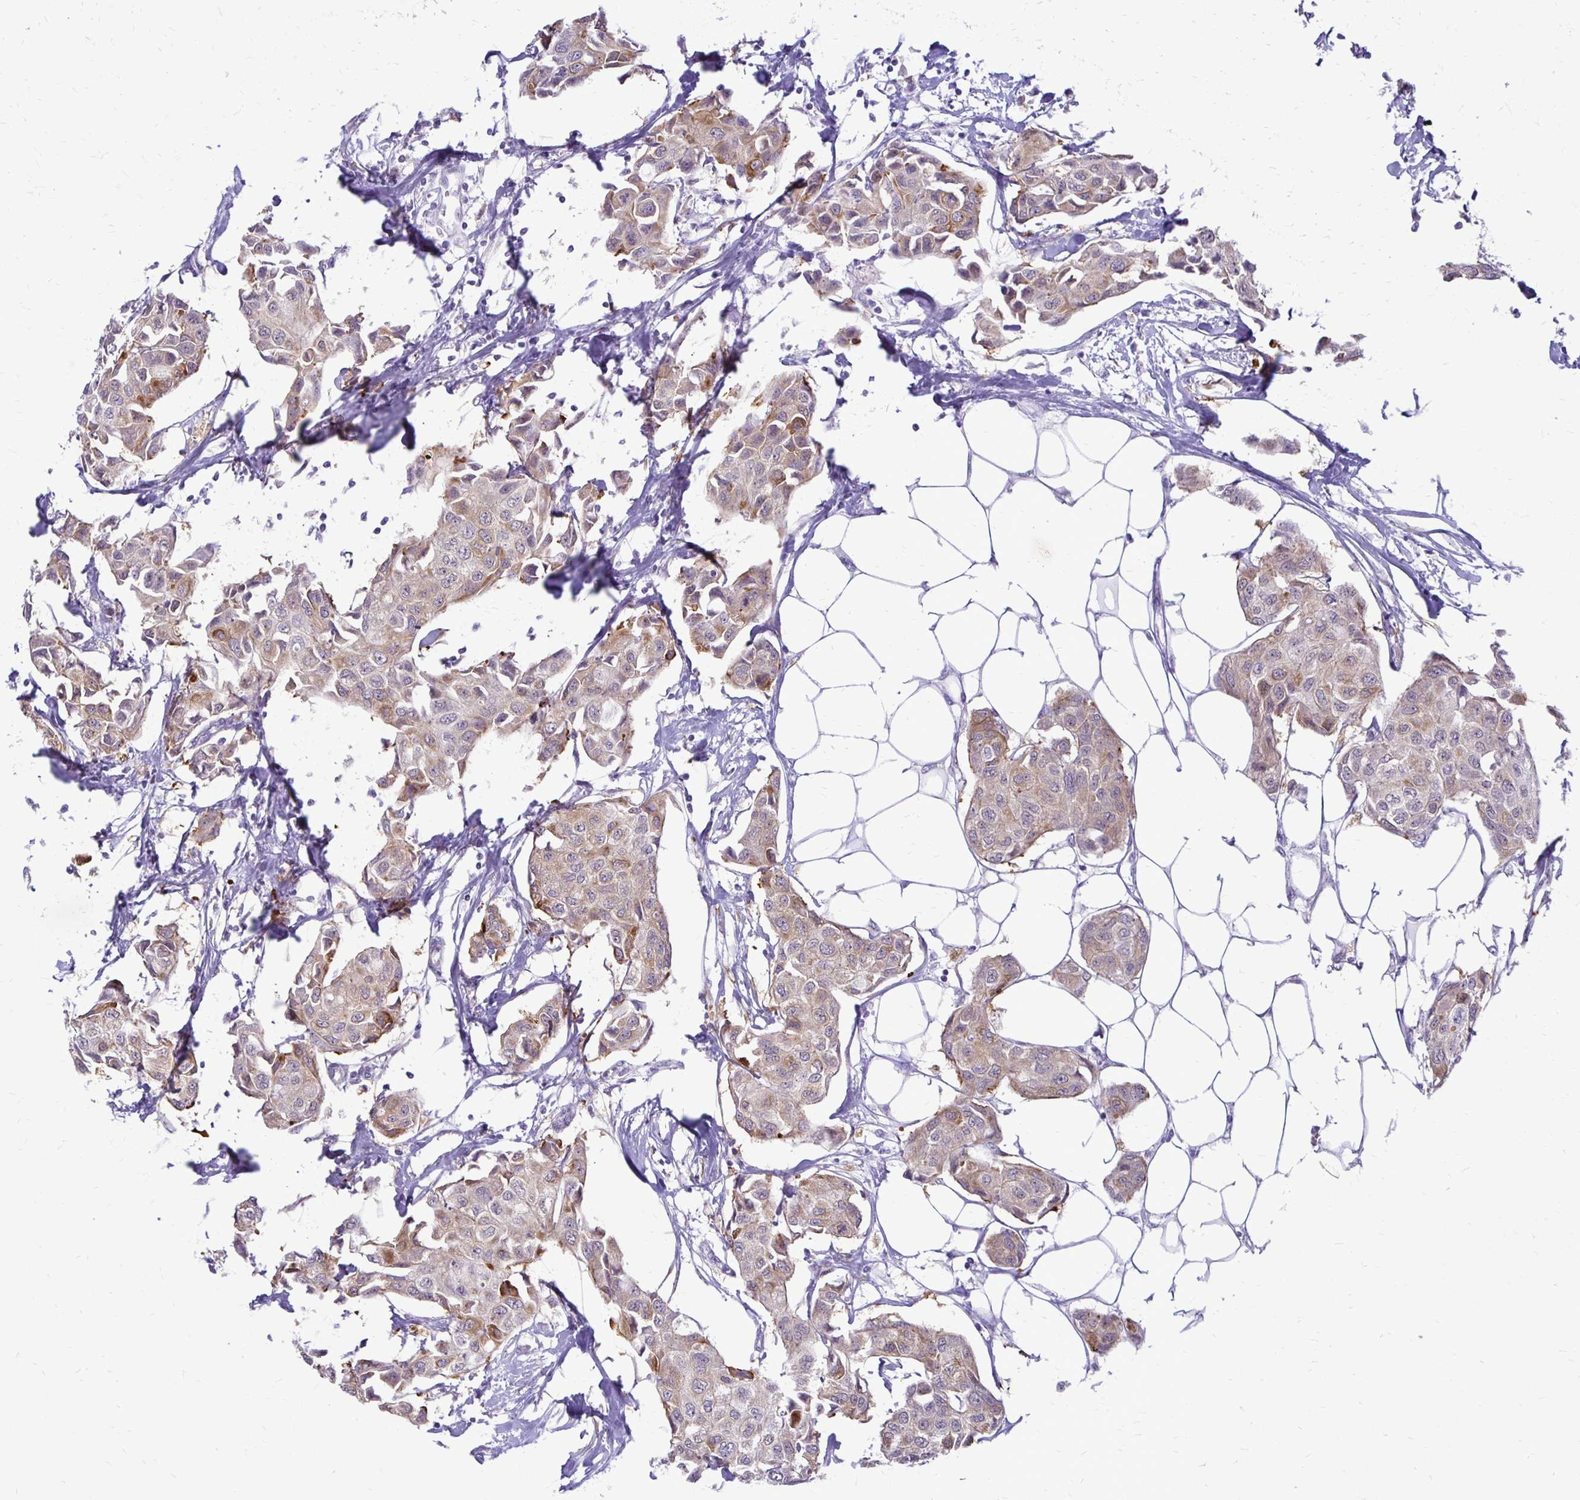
{"staining": {"intensity": "weak", "quantity": "25%-75%", "location": "cytoplasmic/membranous"}, "tissue": "breast cancer", "cell_type": "Tumor cells", "image_type": "cancer", "snomed": [{"axis": "morphology", "description": "Duct carcinoma"}, {"axis": "topography", "description": "Breast"}, {"axis": "topography", "description": "Lymph node"}], "caption": "This photomicrograph displays immunohistochemistry (IHC) staining of human infiltrating ductal carcinoma (breast), with low weak cytoplasmic/membranous positivity in approximately 25%-75% of tumor cells.", "gene": "EPYC", "patient": {"sex": "female", "age": 80}}